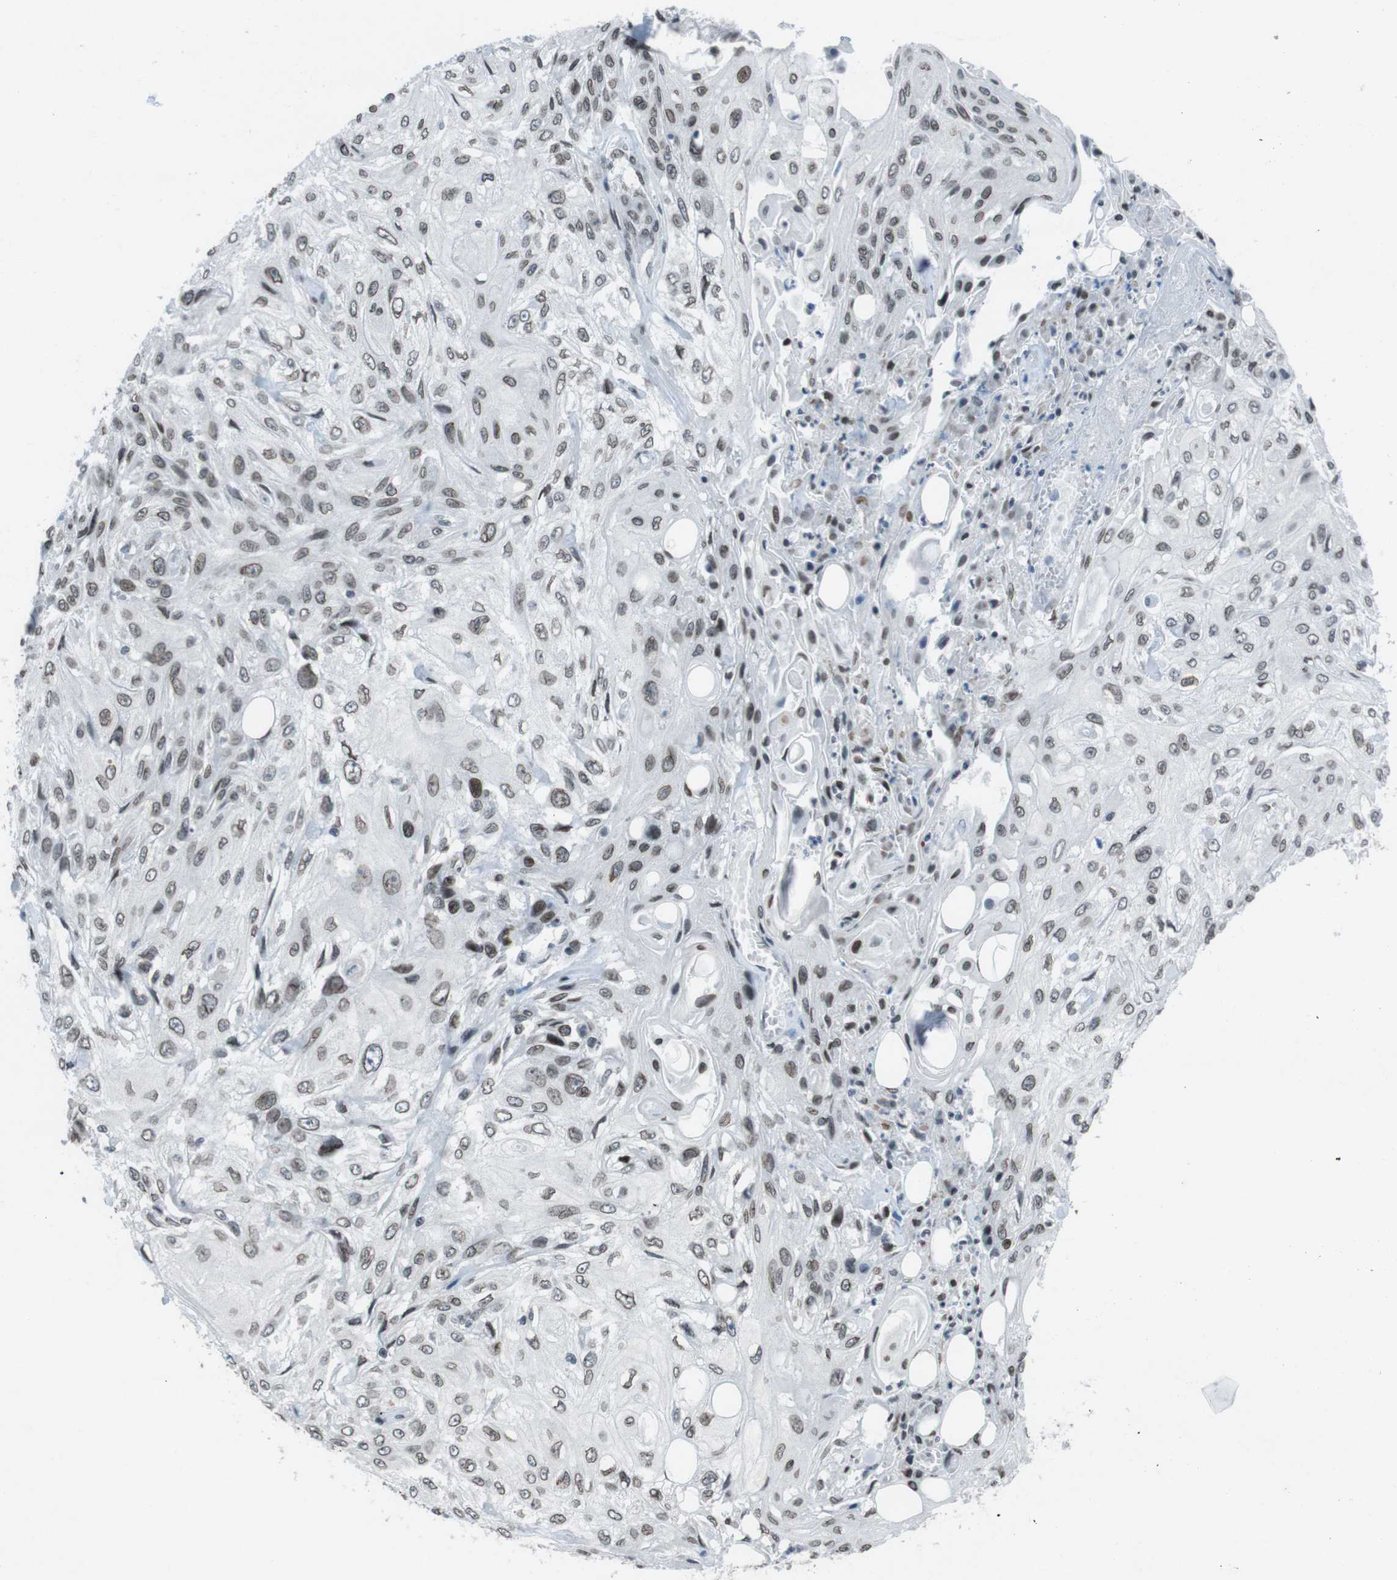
{"staining": {"intensity": "weak", "quantity": ">75%", "location": "cytoplasmic/membranous,nuclear"}, "tissue": "skin cancer", "cell_type": "Tumor cells", "image_type": "cancer", "snomed": [{"axis": "morphology", "description": "Squamous cell carcinoma, NOS"}, {"axis": "topography", "description": "Skin"}], "caption": "A low amount of weak cytoplasmic/membranous and nuclear staining is present in approximately >75% of tumor cells in squamous cell carcinoma (skin) tissue. (DAB = brown stain, brightfield microscopy at high magnification).", "gene": "MAD1L1", "patient": {"sex": "male", "age": 75}}